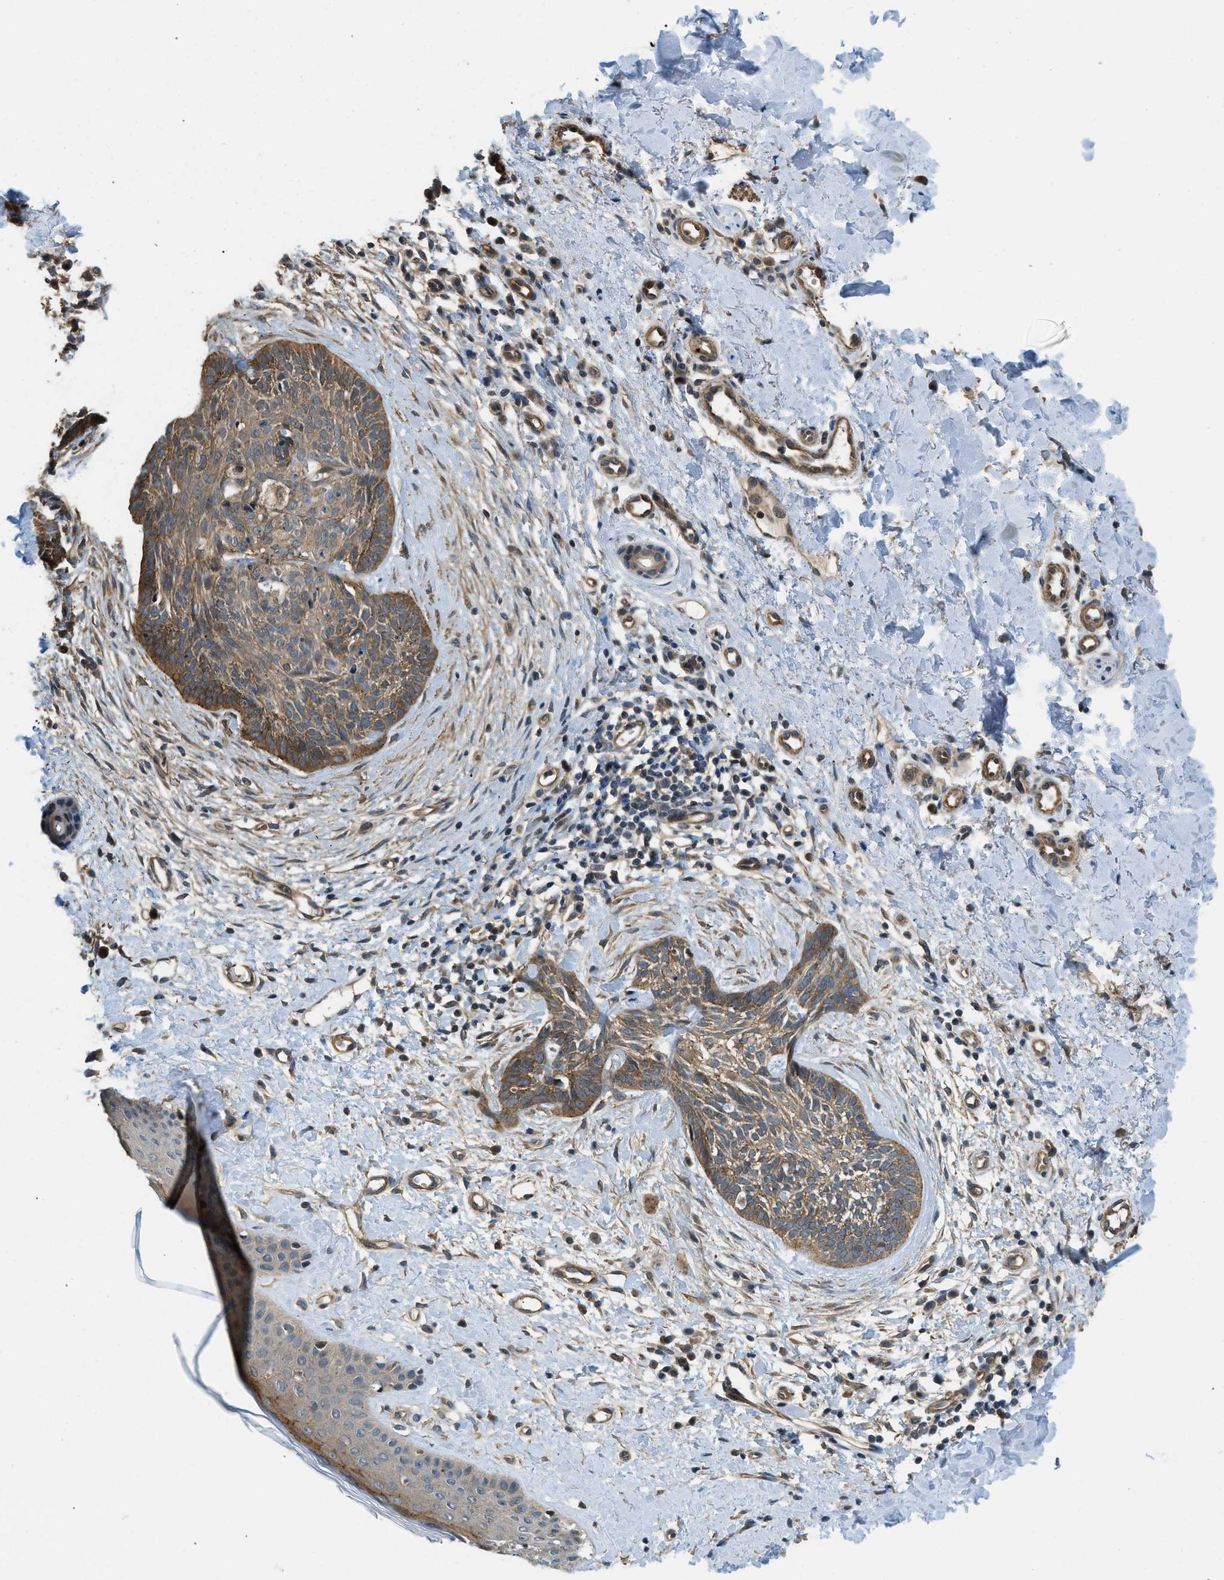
{"staining": {"intensity": "moderate", "quantity": ">75%", "location": "cytoplasmic/membranous"}, "tissue": "skin cancer", "cell_type": "Tumor cells", "image_type": "cancer", "snomed": [{"axis": "morphology", "description": "Normal tissue, NOS"}, {"axis": "morphology", "description": "Basal cell carcinoma"}, {"axis": "topography", "description": "Skin"}], "caption": "Basal cell carcinoma (skin) stained with IHC shows moderate cytoplasmic/membranous expression in approximately >75% of tumor cells.", "gene": "CGN", "patient": {"sex": "male", "age": 71}}